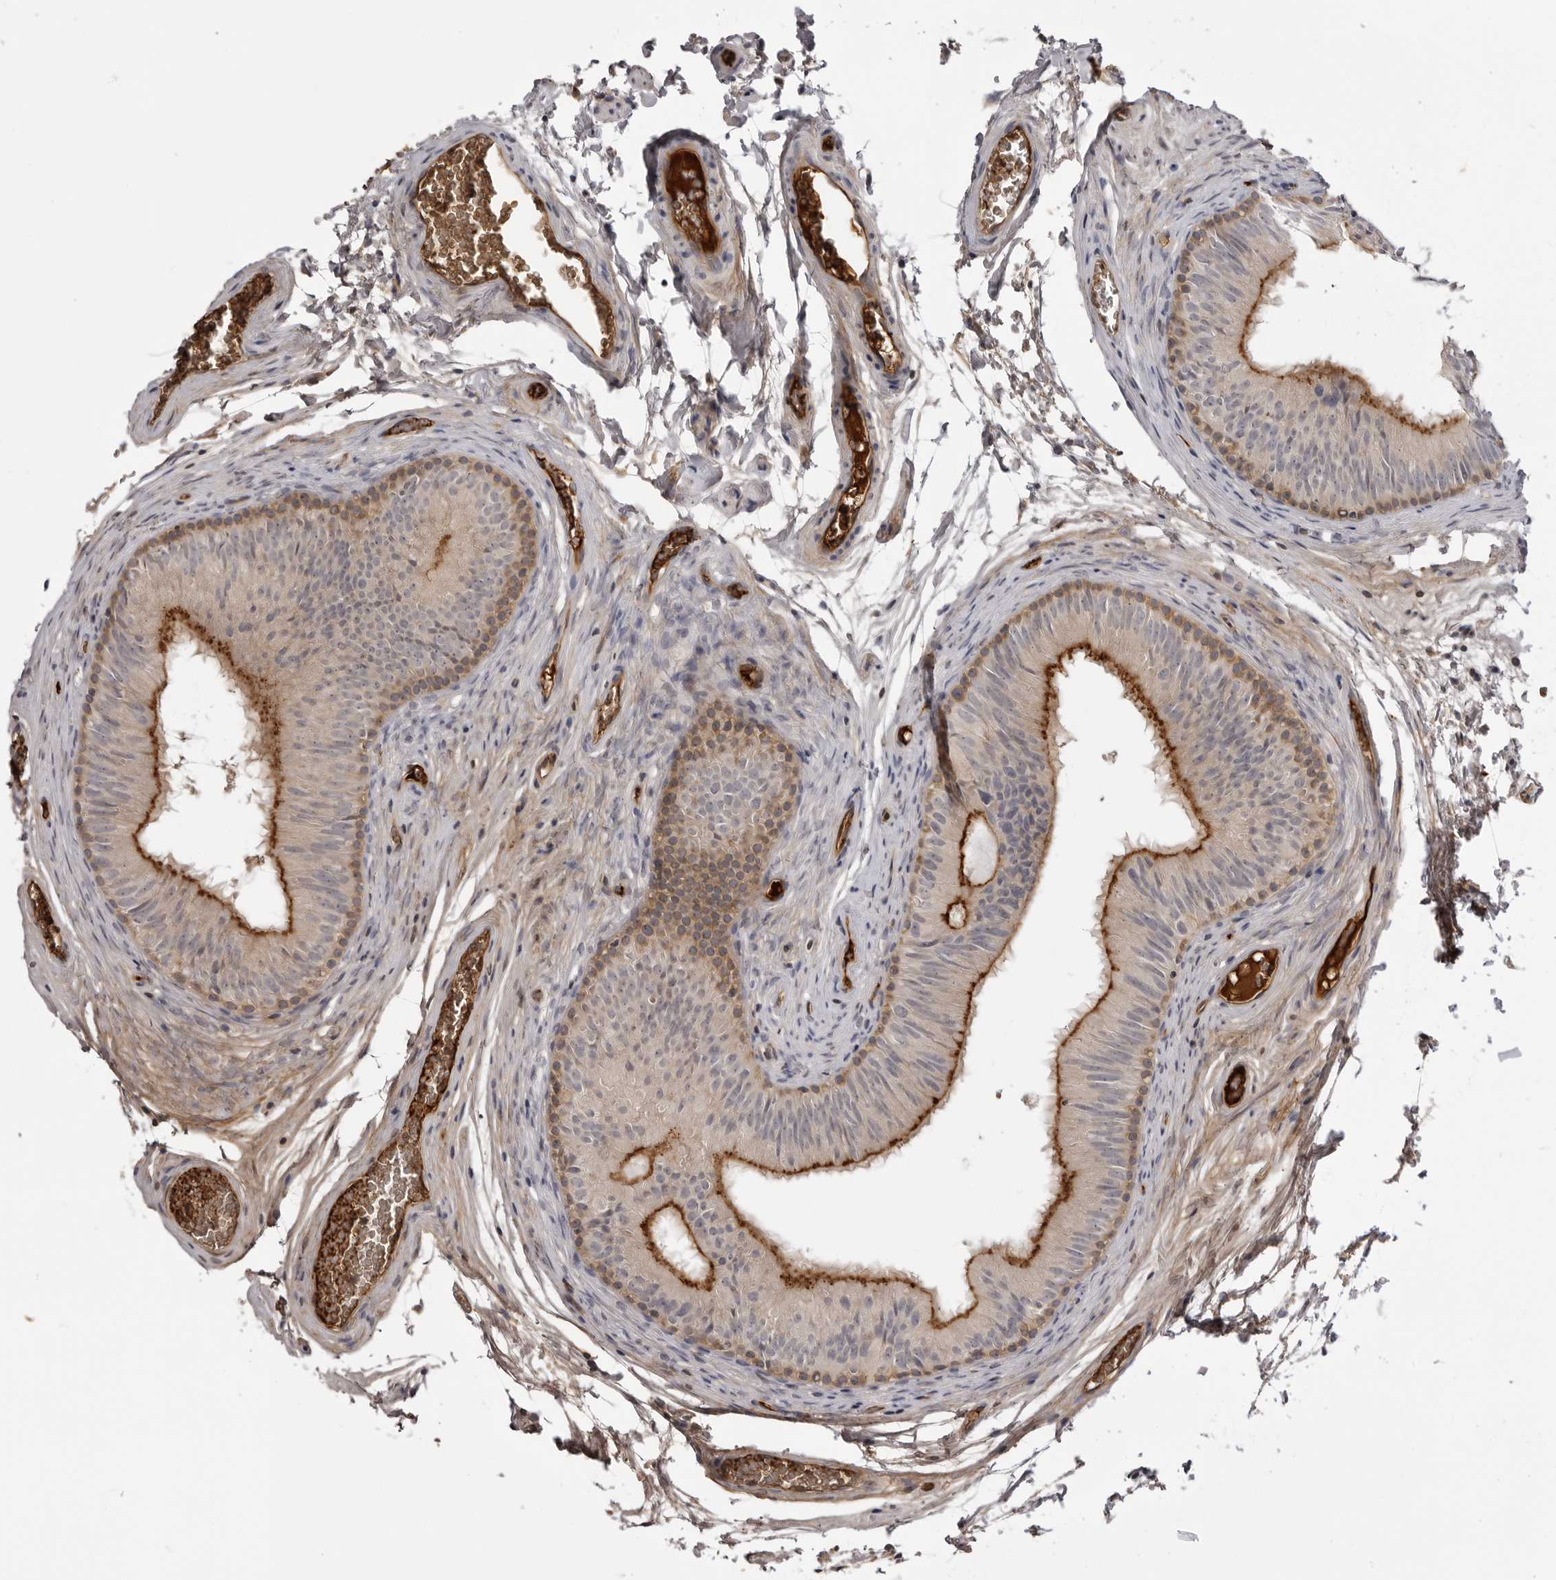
{"staining": {"intensity": "strong", "quantity": "<25%", "location": "cytoplasmic/membranous"}, "tissue": "epididymis", "cell_type": "Glandular cells", "image_type": "normal", "snomed": [{"axis": "morphology", "description": "Normal tissue, NOS"}, {"axis": "topography", "description": "Epididymis"}], "caption": "An immunohistochemistry (IHC) micrograph of normal tissue is shown. Protein staining in brown labels strong cytoplasmic/membranous positivity in epididymis within glandular cells. The staining was performed using DAB, with brown indicating positive protein expression. Nuclei are stained blue with hematoxylin.", "gene": "PLEKHF2", "patient": {"sex": "male", "age": 36}}